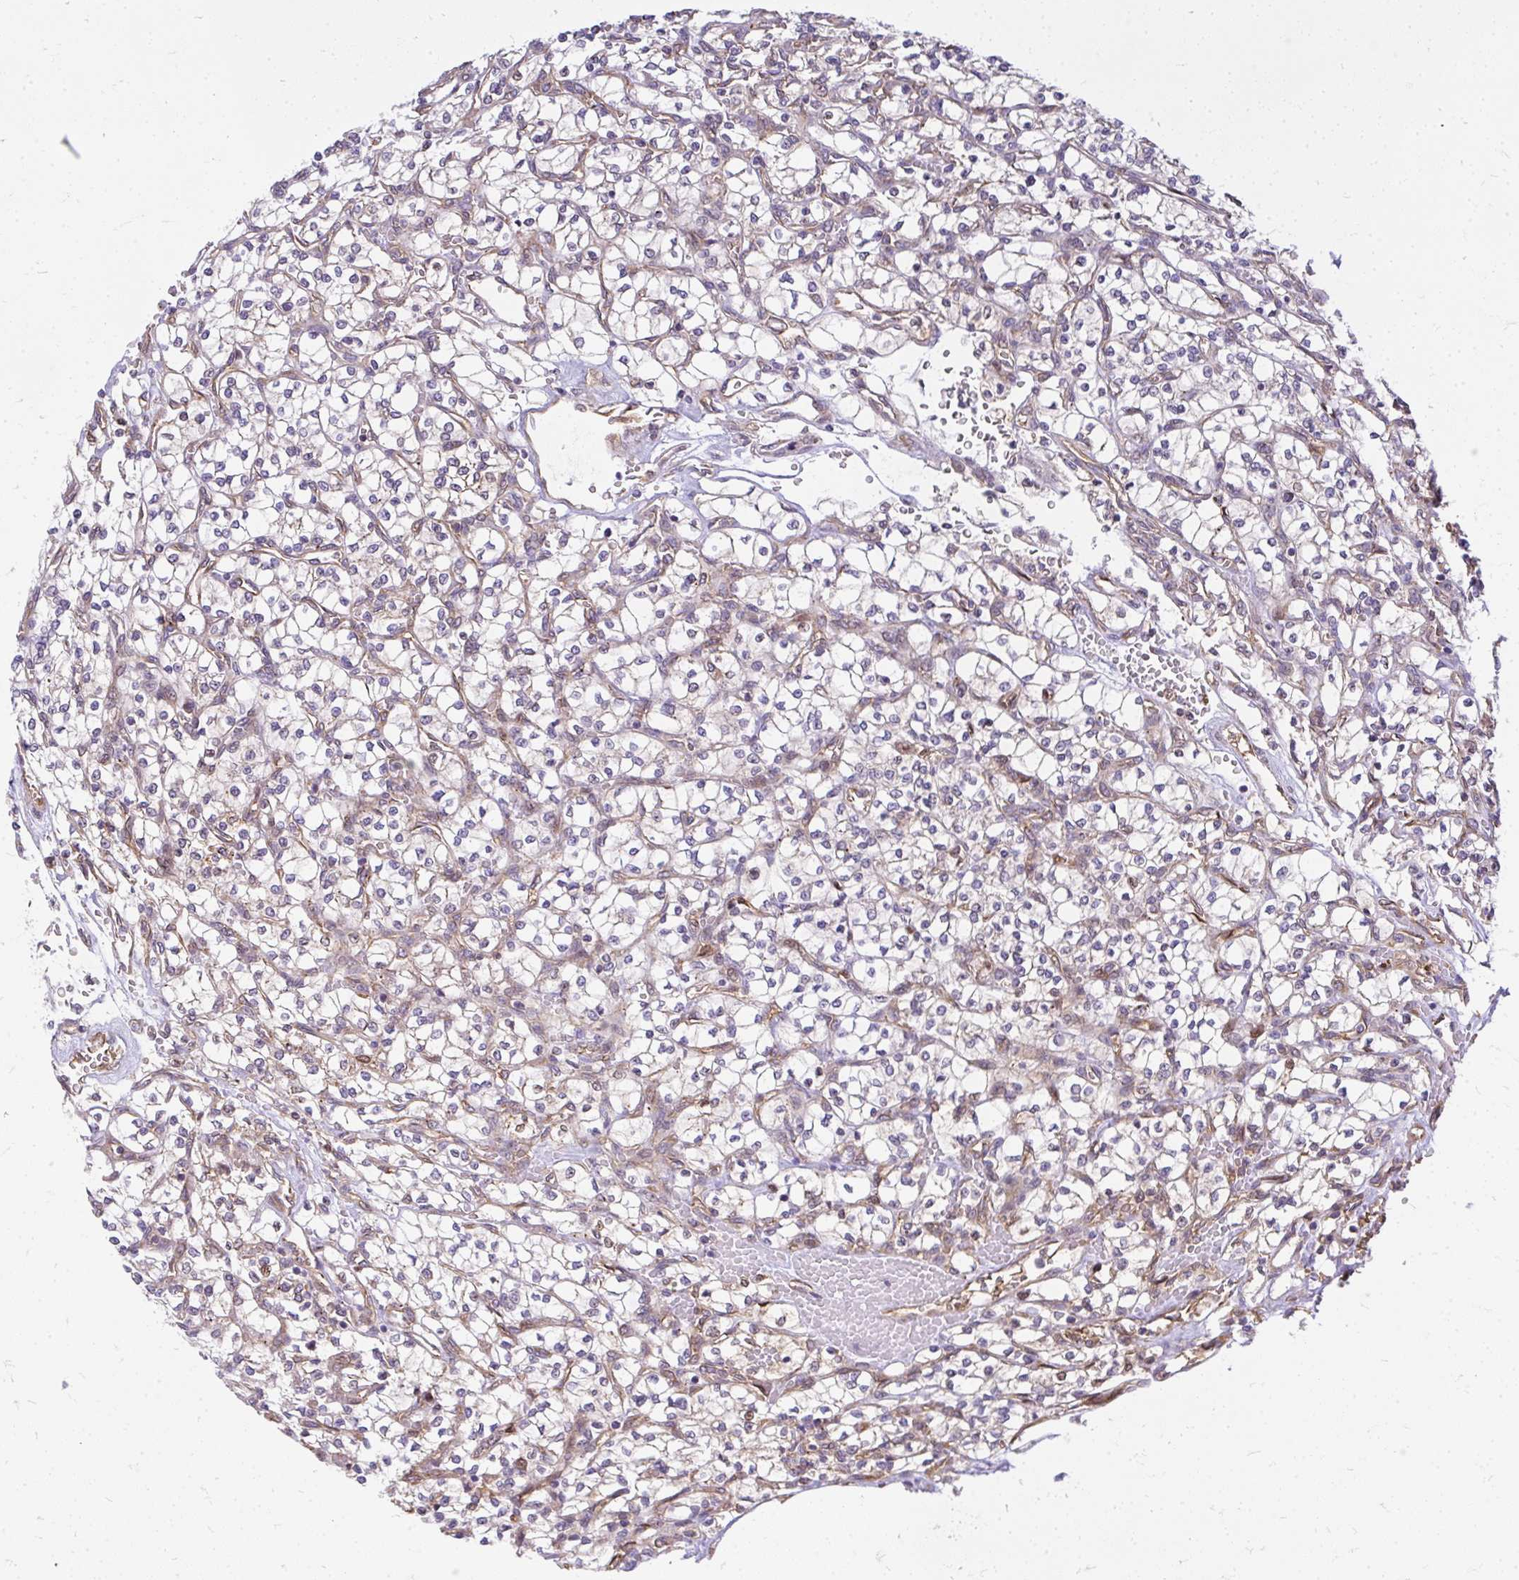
{"staining": {"intensity": "negative", "quantity": "none", "location": "none"}, "tissue": "renal cancer", "cell_type": "Tumor cells", "image_type": "cancer", "snomed": [{"axis": "morphology", "description": "Adenocarcinoma, NOS"}, {"axis": "topography", "description": "Kidney"}], "caption": "Renal cancer stained for a protein using immunohistochemistry displays no expression tumor cells.", "gene": "RSKR", "patient": {"sex": "female", "age": 64}}